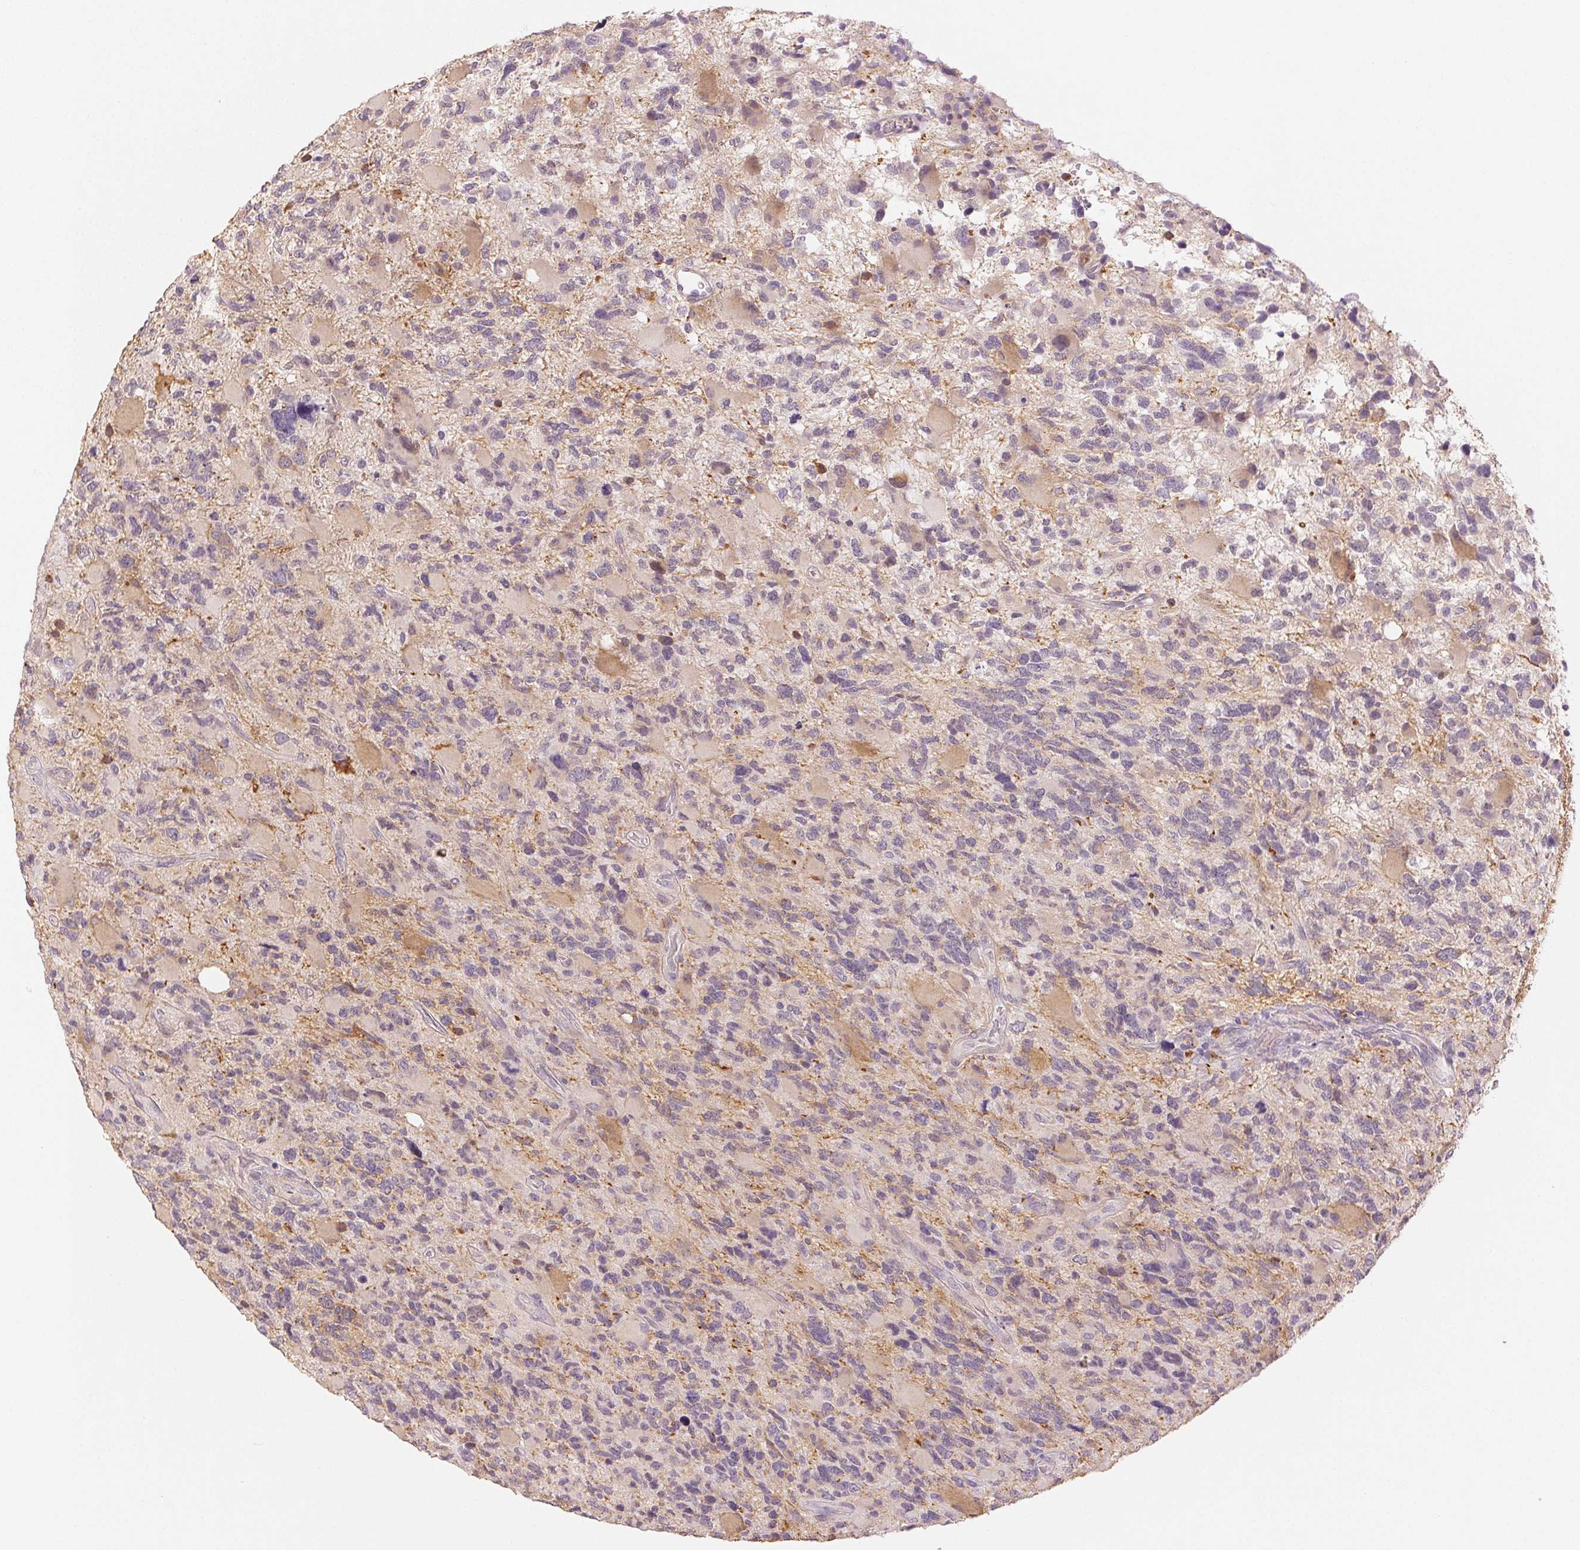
{"staining": {"intensity": "weak", "quantity": "<25%", "location": "cytoplasmic/membranous"}, "tissue": "glioma", "cell_type": "Tumor cells", "image_type": "cancer", "snomed": [{"axis": "morphology", "description": "Glioma, malignant, High grade"}, {"axis": "topography", "description": "Brain"}], "caption": "There is no significant expression in tumor cells of glioma.", "gene": "MAP1LC3A", "patient": {"sex": "female", "age": 71}}